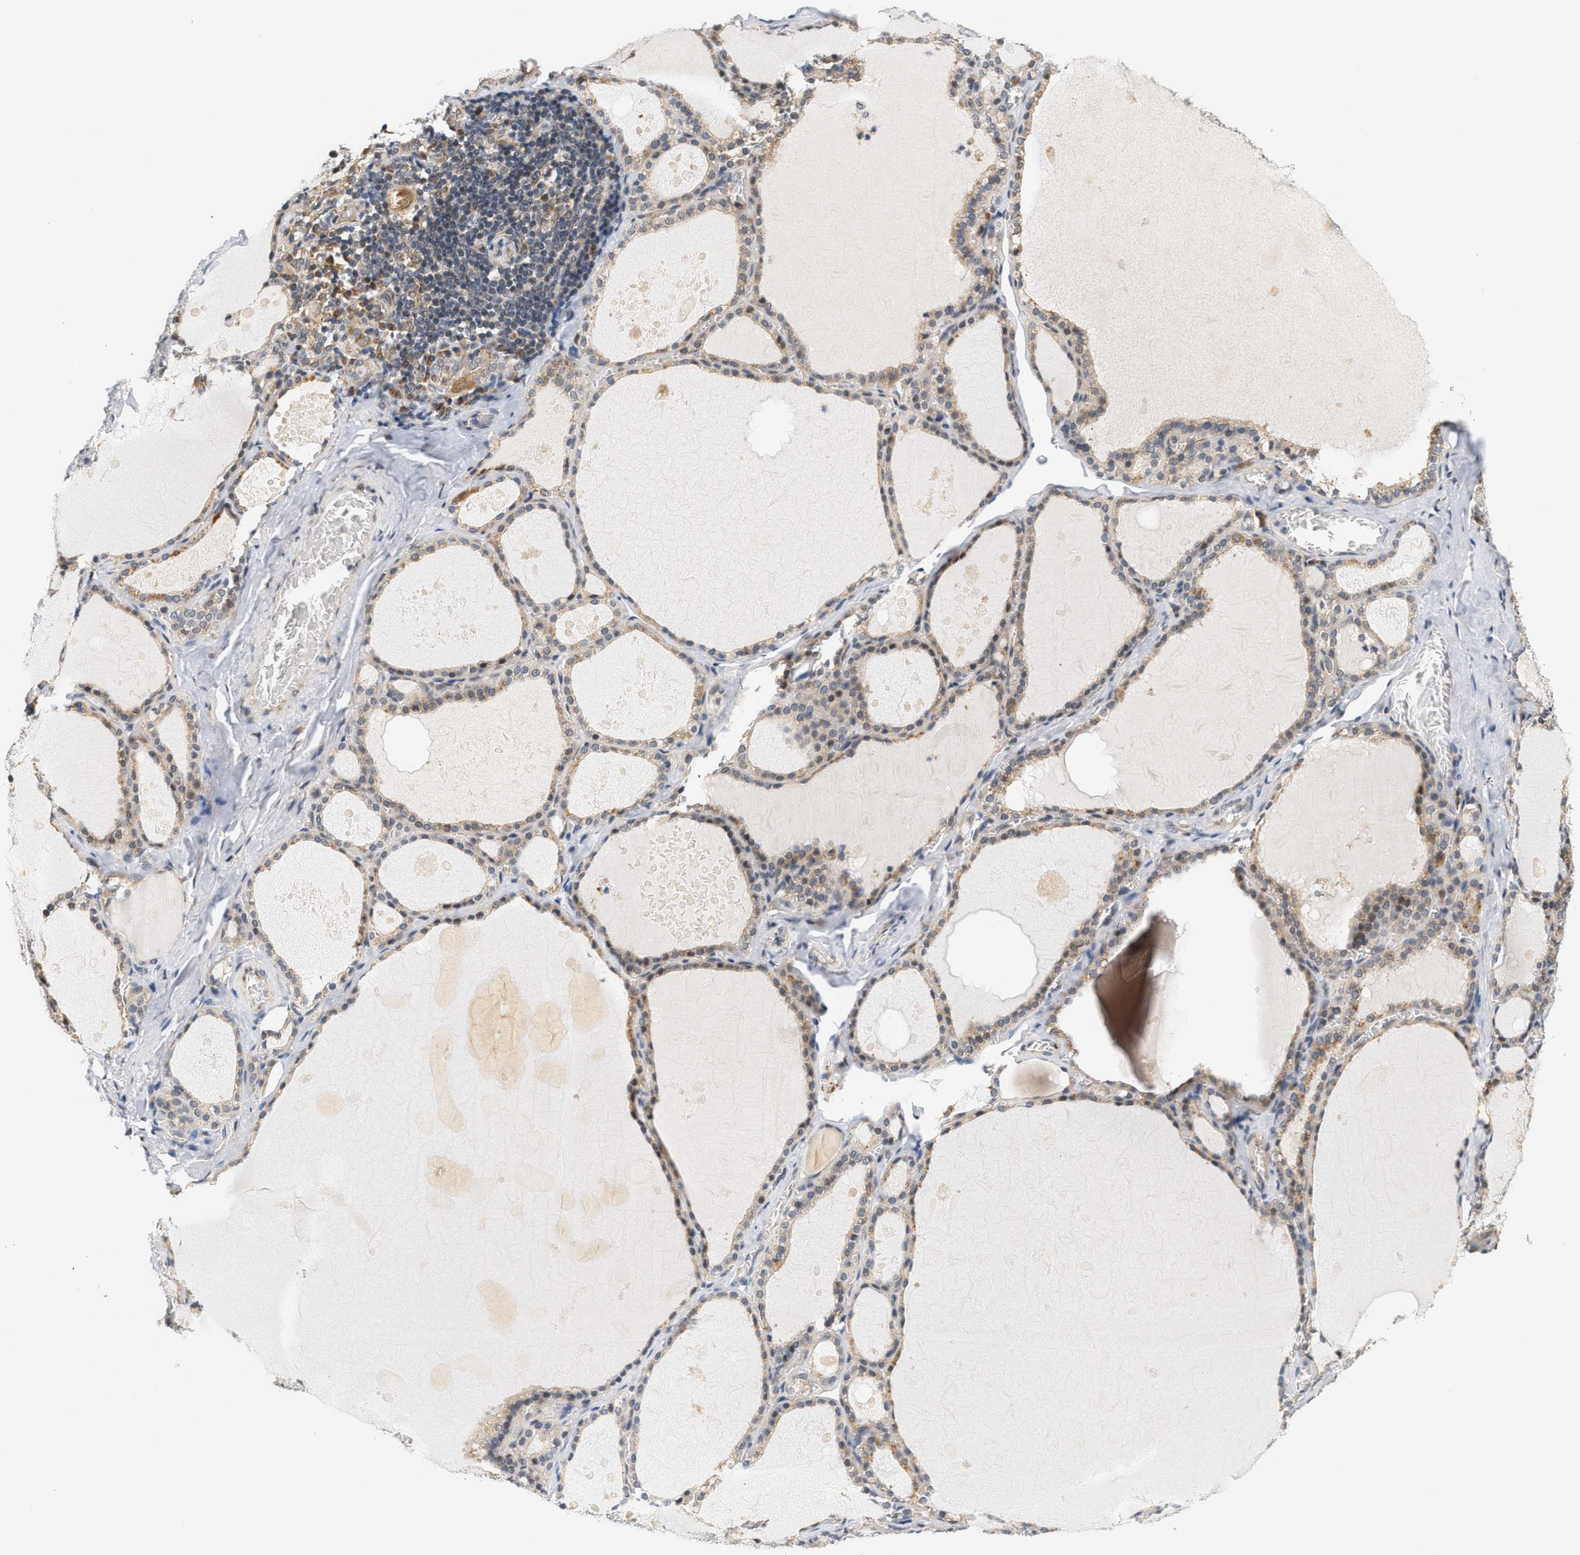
{"staining": {"intensity": "moderate", "quantity": ">75%", "location": "cytoplasmic/membranous"}, "tissue": "thyroid gland", "cell_type": "Glandular cells", "image_type": "normal", "snomed": [{"axis": "morphology", "description": "Normal tissue, NOS"}, {"axis": "topography", "description": "Thyroid gland"}], "caption": "Immunohistochemistry (IHC) (DAB) staining of benign thyroid gland demonstrates moderate cytoplasmic/membranous protein expression in about >75% of glandular cells. (DAB IHC with brightfield microscopy, high magnification).", "gene": "GIGYF1", "patient": {"sex": "male", "age": 56}}